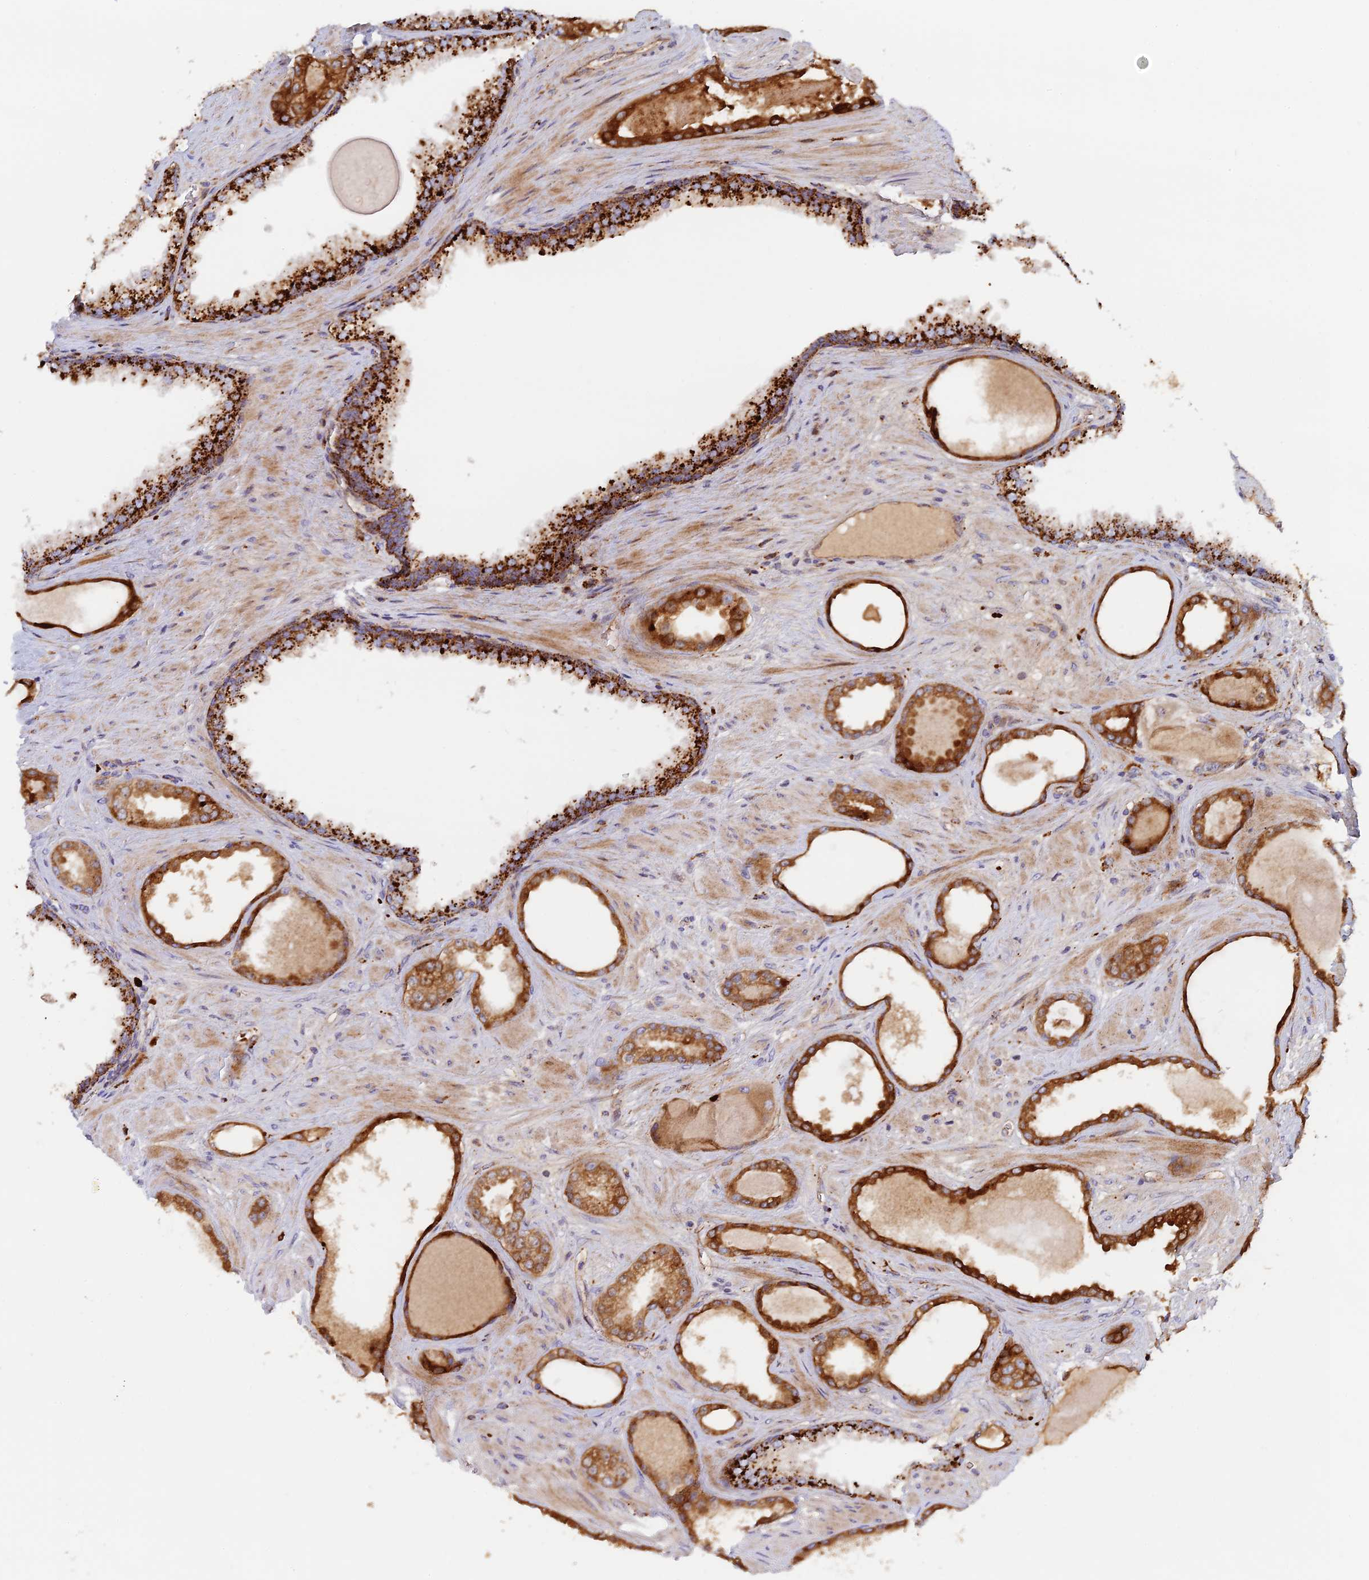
{"staining": {"intensity": "strong", "quantity": ">75%", "location": "cytoplasmic/membranous"}, "tissue": "prostate cancer", "cell_type": "Tumor cells", "image_type": "cancer", "snomed": [{"axis": "morphology", "description": "Adenocarcinoma, Low grade"}, {"axis": "topography", "description": "Prostate"}], "caption": "Human prostate adenocarcinoma (low-grade) stained for a protein (brown) reveals strong cytoplasmic/membranous positive expression in about >75% of tumor cells.", "gene": "PPP2R3C", "patient": {"sex": "male", "age": 57}}